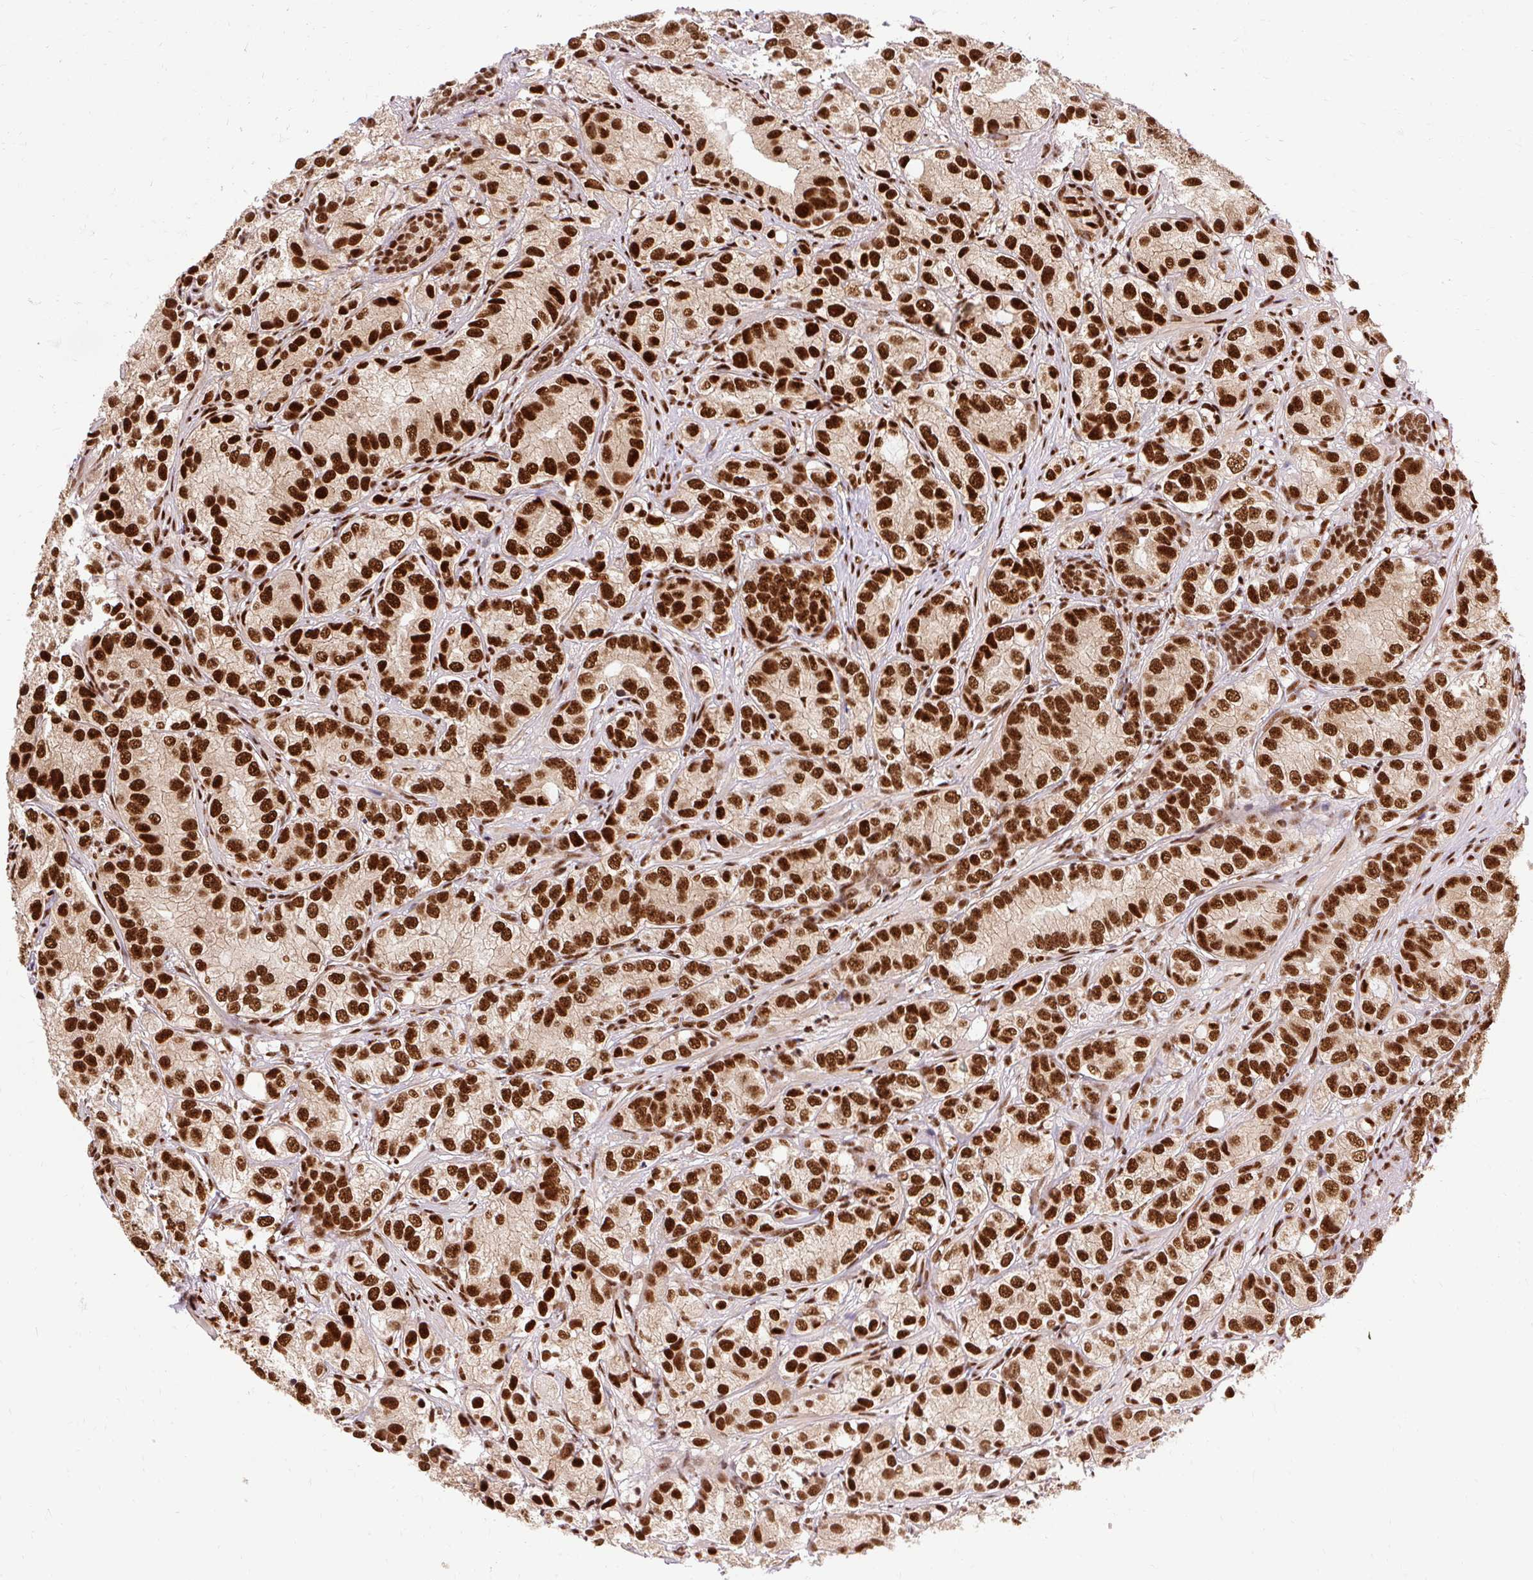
{"staining": {"intensity": "strong", "quantity": ">75%", "location": "nuclear"}, "tissue": "prostate cancer", "cell_type": "Tumor cells", "image_type": "cancer", "snomed": [{"axis": "morphology", "description": "Adenocarcinoma, High grade"}, {"axis": "topography", "description": "Prostate"}], "caption": "A high-resolution histopathology image shows immunohistochemistry staining of prostate cancer, which exhibits strong nuclear positivity in about >75% of tumor cells. (Brightfield microscopy of DAB IHC at high magnification).", "gene": "MECOM", "patient": {"sex": "male", "age": 82}}